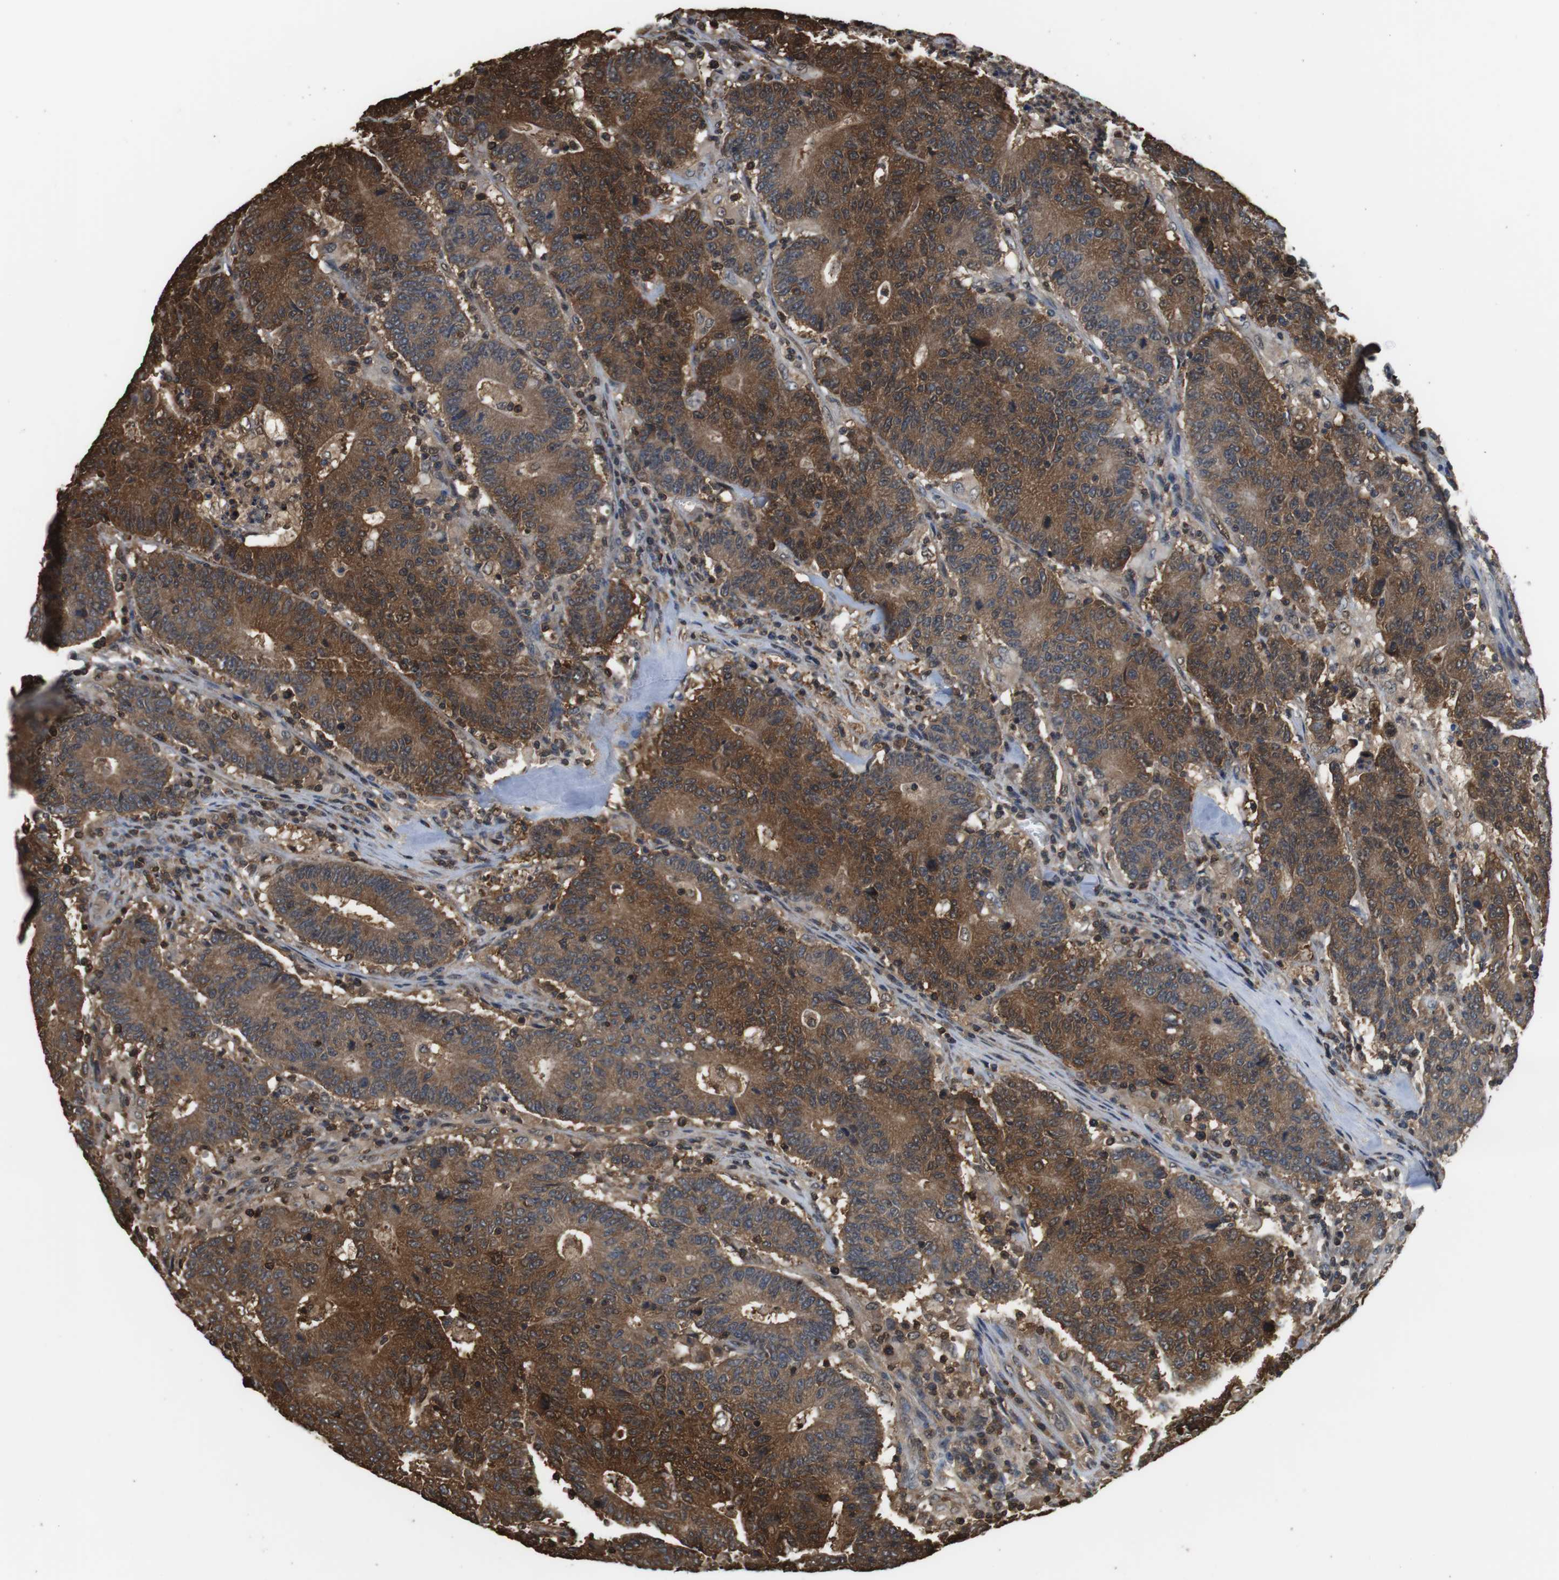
{"staining": {"intensity": "strong", "quantity": ">75%", "location": "cytoplasmic/membranous,nuclear"}, "tissue": "colorectal cancer", "cell_type": "Tumor cells", "image_type": "cancer", "snomed": [{"axis": "morphology", "description": "Normal tissue, NOS"}, {"axis": "morphology", "description": "Adenocarcinoma, NOS"}, {"axis": "topography", "description": "Colon"}], "caption": "Tumor cells show high levels of strong cytoplasmic/membranous and nuclear positivity in about >75% of cells in human colorectal cancer.", "gene": "LDHA", "patient": {"sex": "female", "age": 75}}